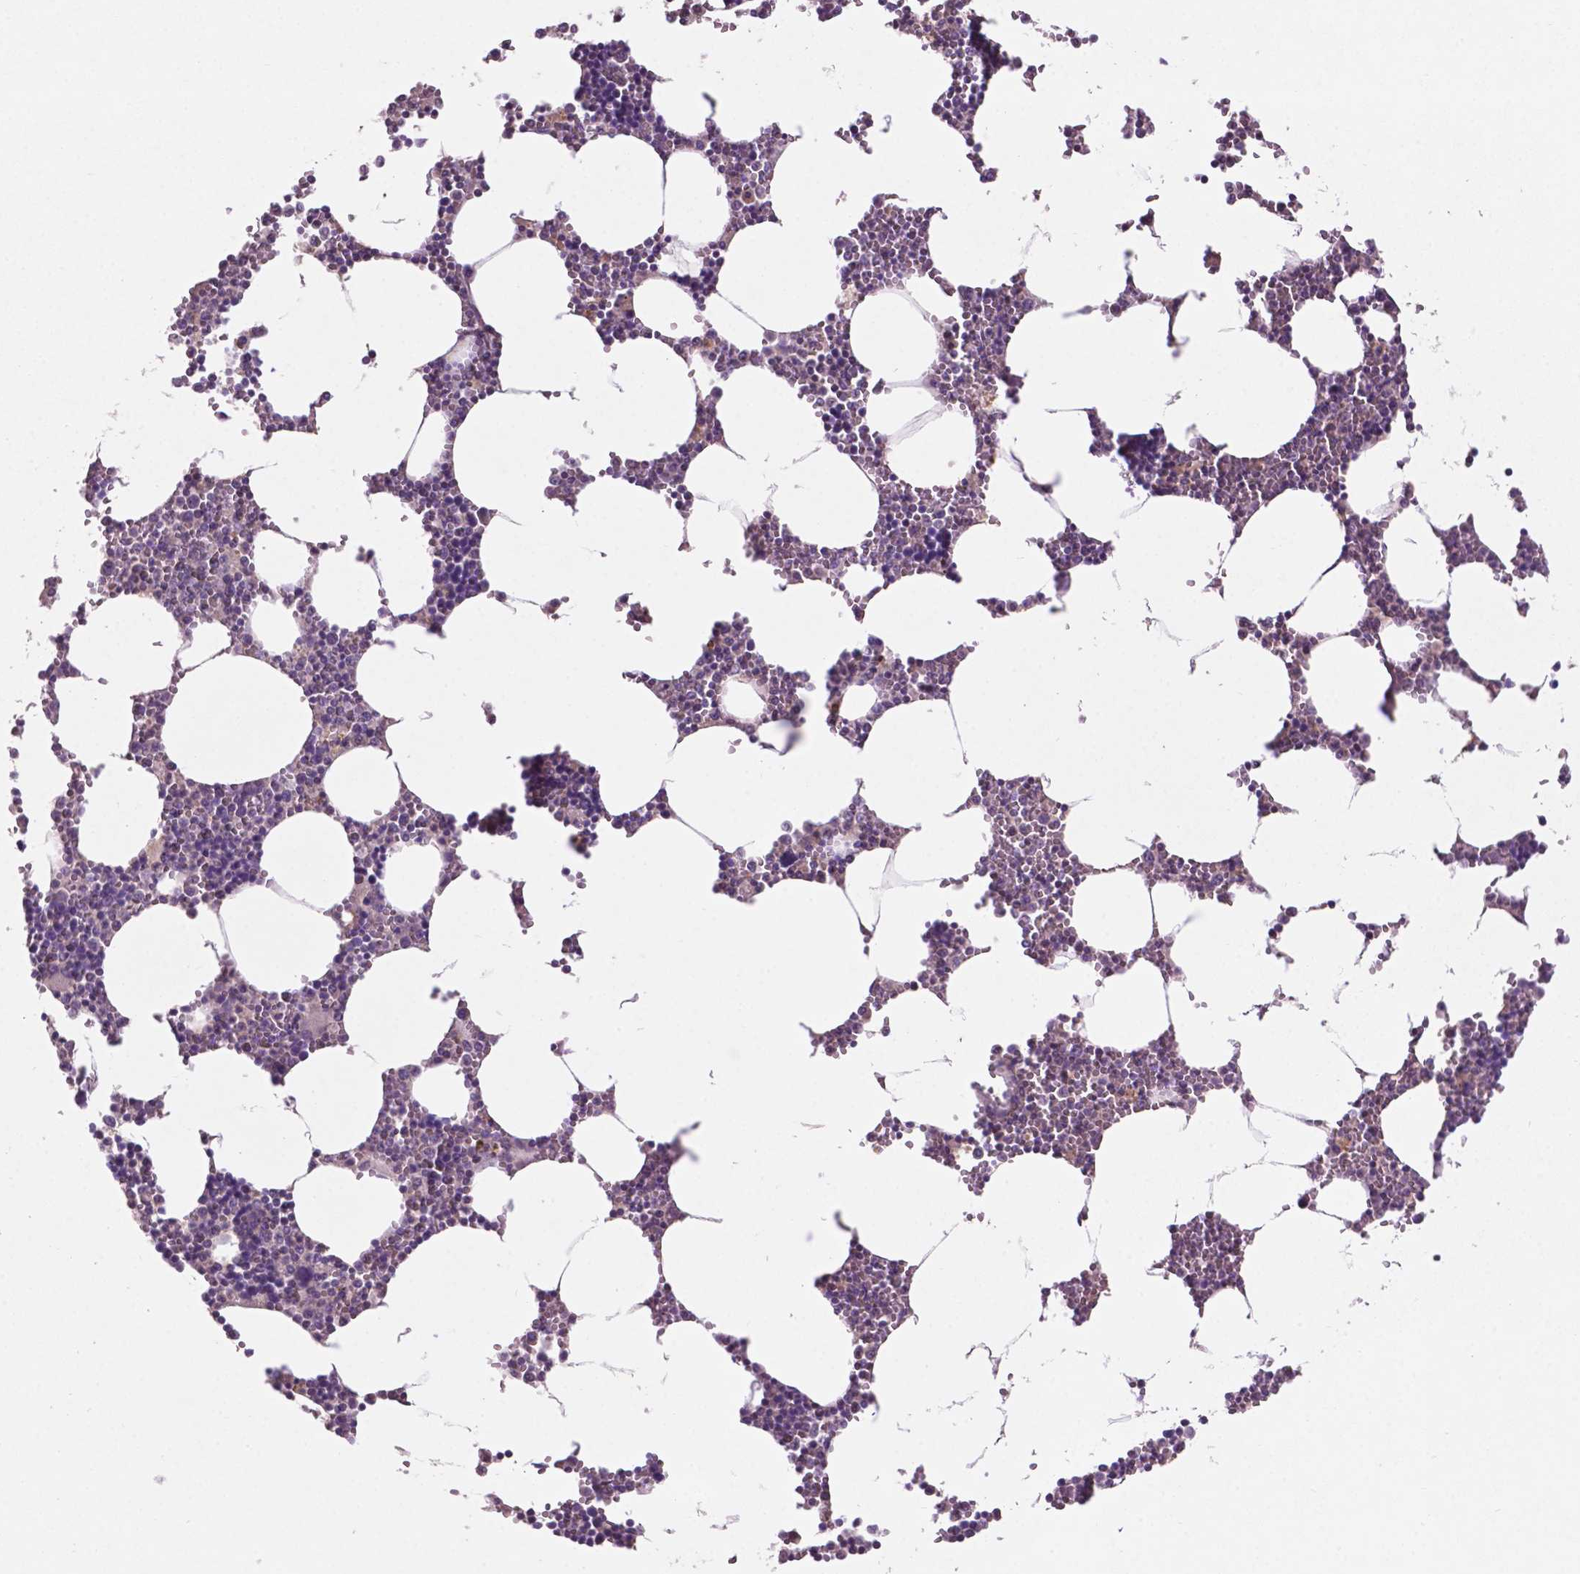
{"staining": {"intensity": "negative", "quantity": "none", "location": "none"}, "tissue": "bone marrow", "cell_type": "Hematopoietic cells", "image_type": "normal", "snomed": [{"axis": "morphology", "description": "Normal tissue, NOS"}, {"axis": "topography", "description": "Bone marrow"}], "caption": "Unremarkable bone marrow was stained to show a protein in brown. There is no significant expression in hematopoietic cells. The staining is performed using DAB brown chromogen with nuclei counter-stained in using hematoxylin.", "gene": "ARL5C", "patient": {"sex": "male", "age": 54}}